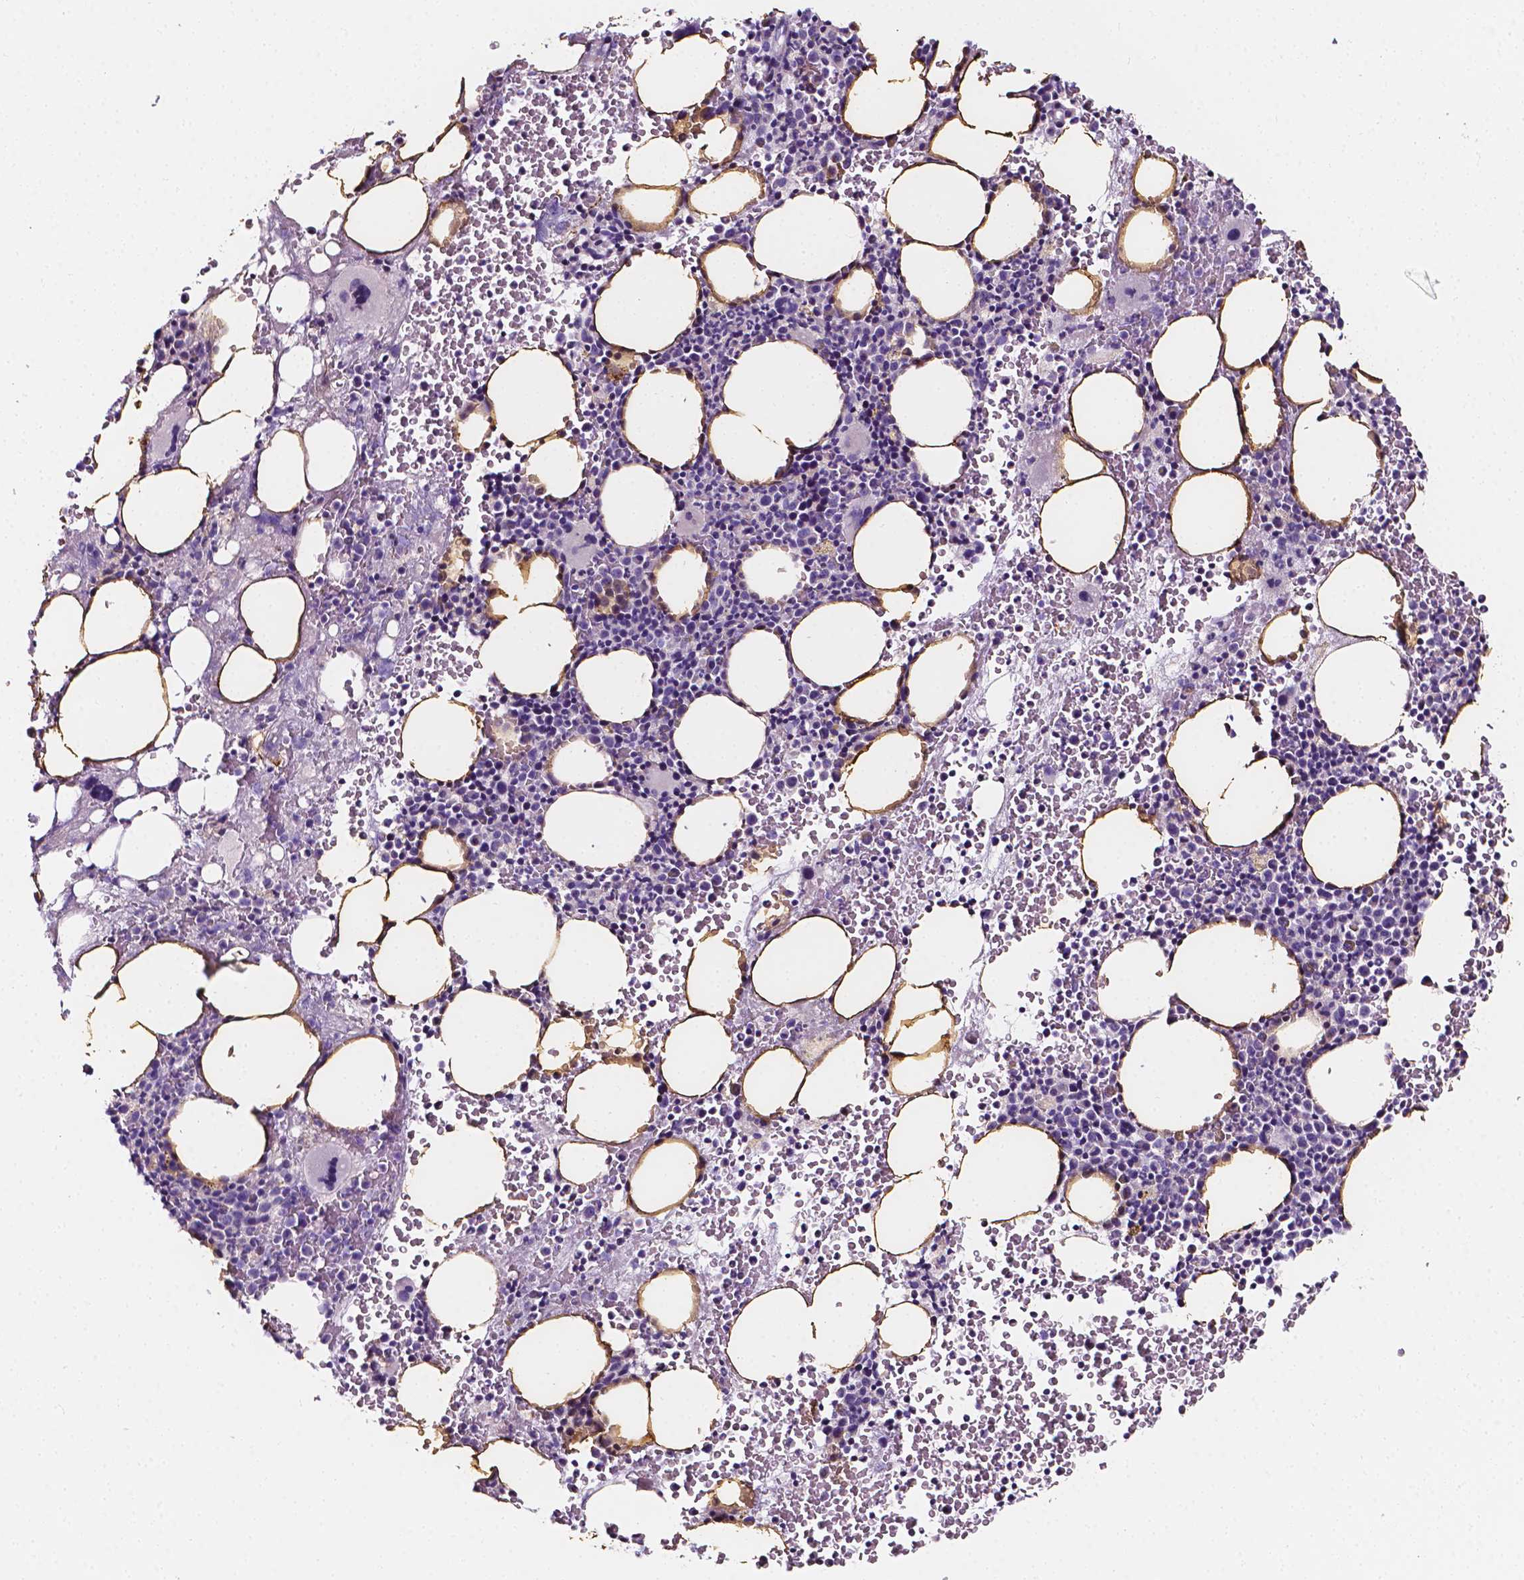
{"staining": {"intensity": "negative", "quantity": "none", "location": "none"}, "tissue": "bone marrow", "cell_type": "Hematopoietic cells", "image_type": "normal", "snomed": [{"axis": "morphology", "description": "Normal tissue, NOS"}, {"axis": "topography", "description": "Bone marrow"}], "caption": "This photomicrograph is of normal bone marrow stained with IHC to label a protein in brown with the nuclei are counter-stained blue. There is no staining in hematopoietic cells.", "gene": "CLSTN2", "patient": {"sex": "female", "age": 56}}